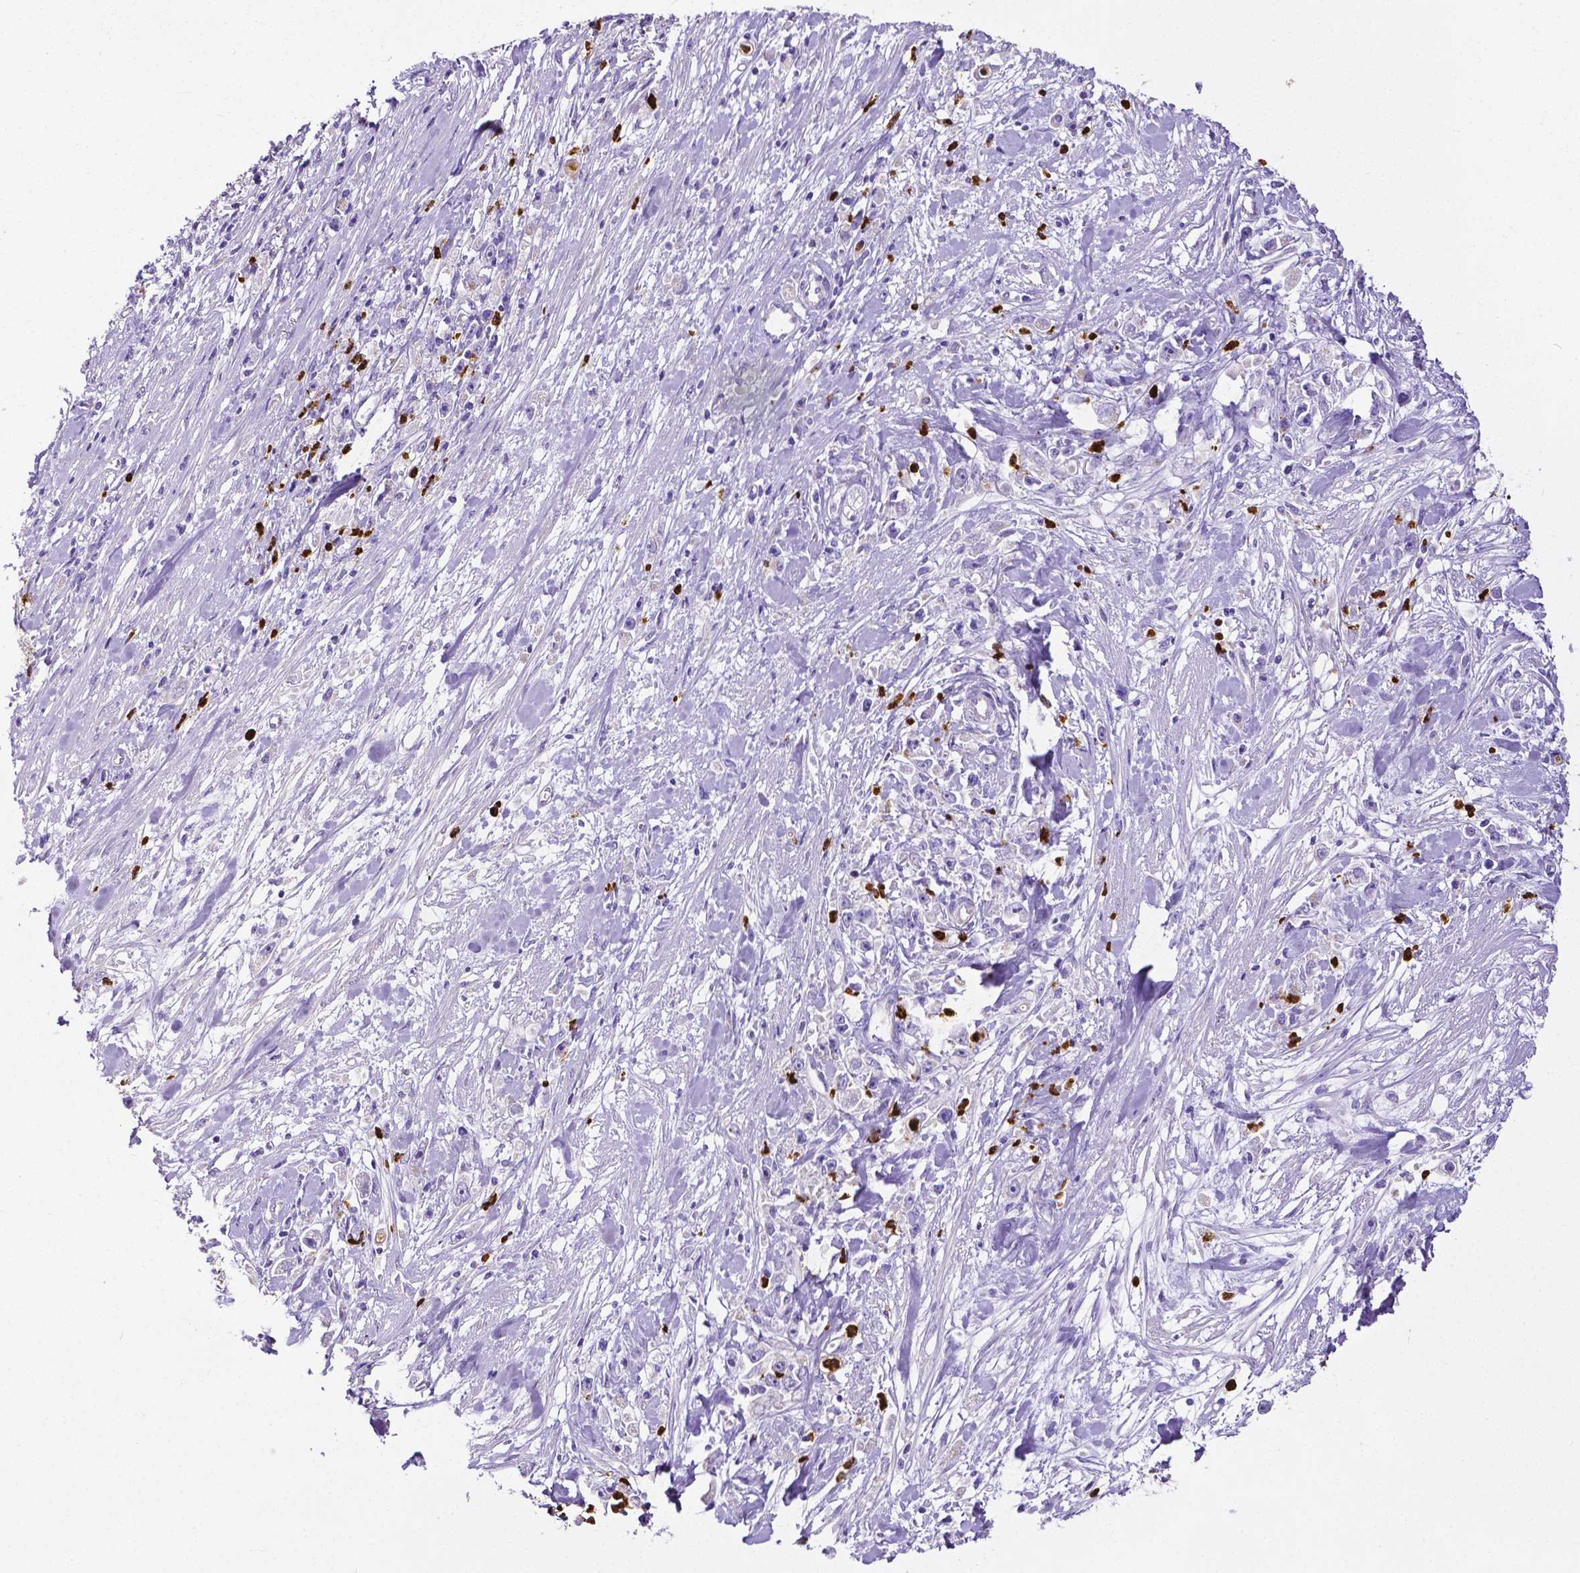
{"staining": {"intensity": "negative", "quantity": "none", "location": "none"}, "tissue": "stomach cancer", "cell_type": "Tumor cells", "image_type": "cancer", "snomed": [{"axis": "morphology", "description": "Adenocarcinoma, NOS"}, {"axis": "topography", "description": "Stomach"}], "caption": "Immunohistochemical staining of human stomach cancer exhibits no significant staining in tumor cells.", "gene": "MMP9", "patient": {"sex": "female", "age": 59}}